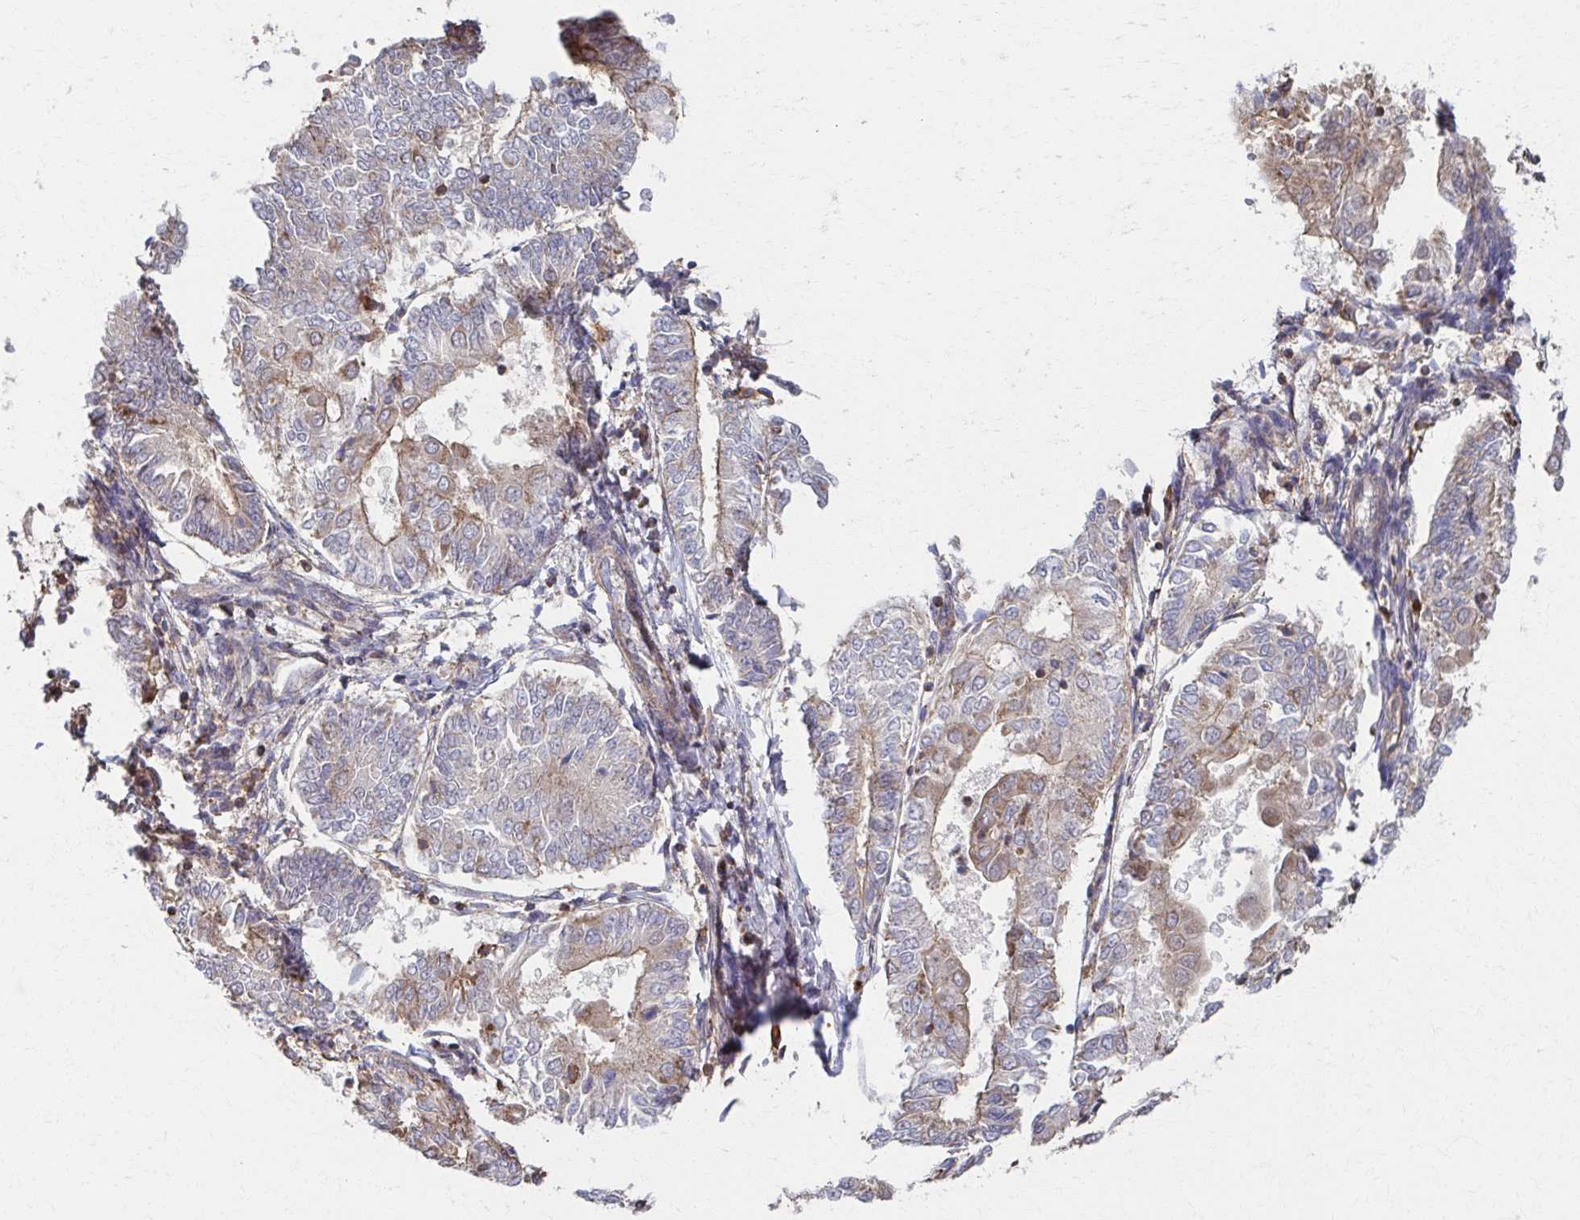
{"staining": {"intensity": "weak", "quantity": "25%-75%", "location": "cytoplasmic/membranous"}, "tissue": "endometrial cancer", "cell_type": "Tumor cells", "image_type": "cancer", "snomed": [{"axis": "morphology", "description": "Adenocarcinoma, NOS"}, {"axis": "topography", "description": "Endometrium"}], "caption": "A low amount of weak cytoplasmic/membranous expression is seen in approximately 25%-75% of tumor cells in adenocarcinoma (endometrial) tissue.", "gene": "KLHL34", "patient": {"sex": "female", "age": 68}}